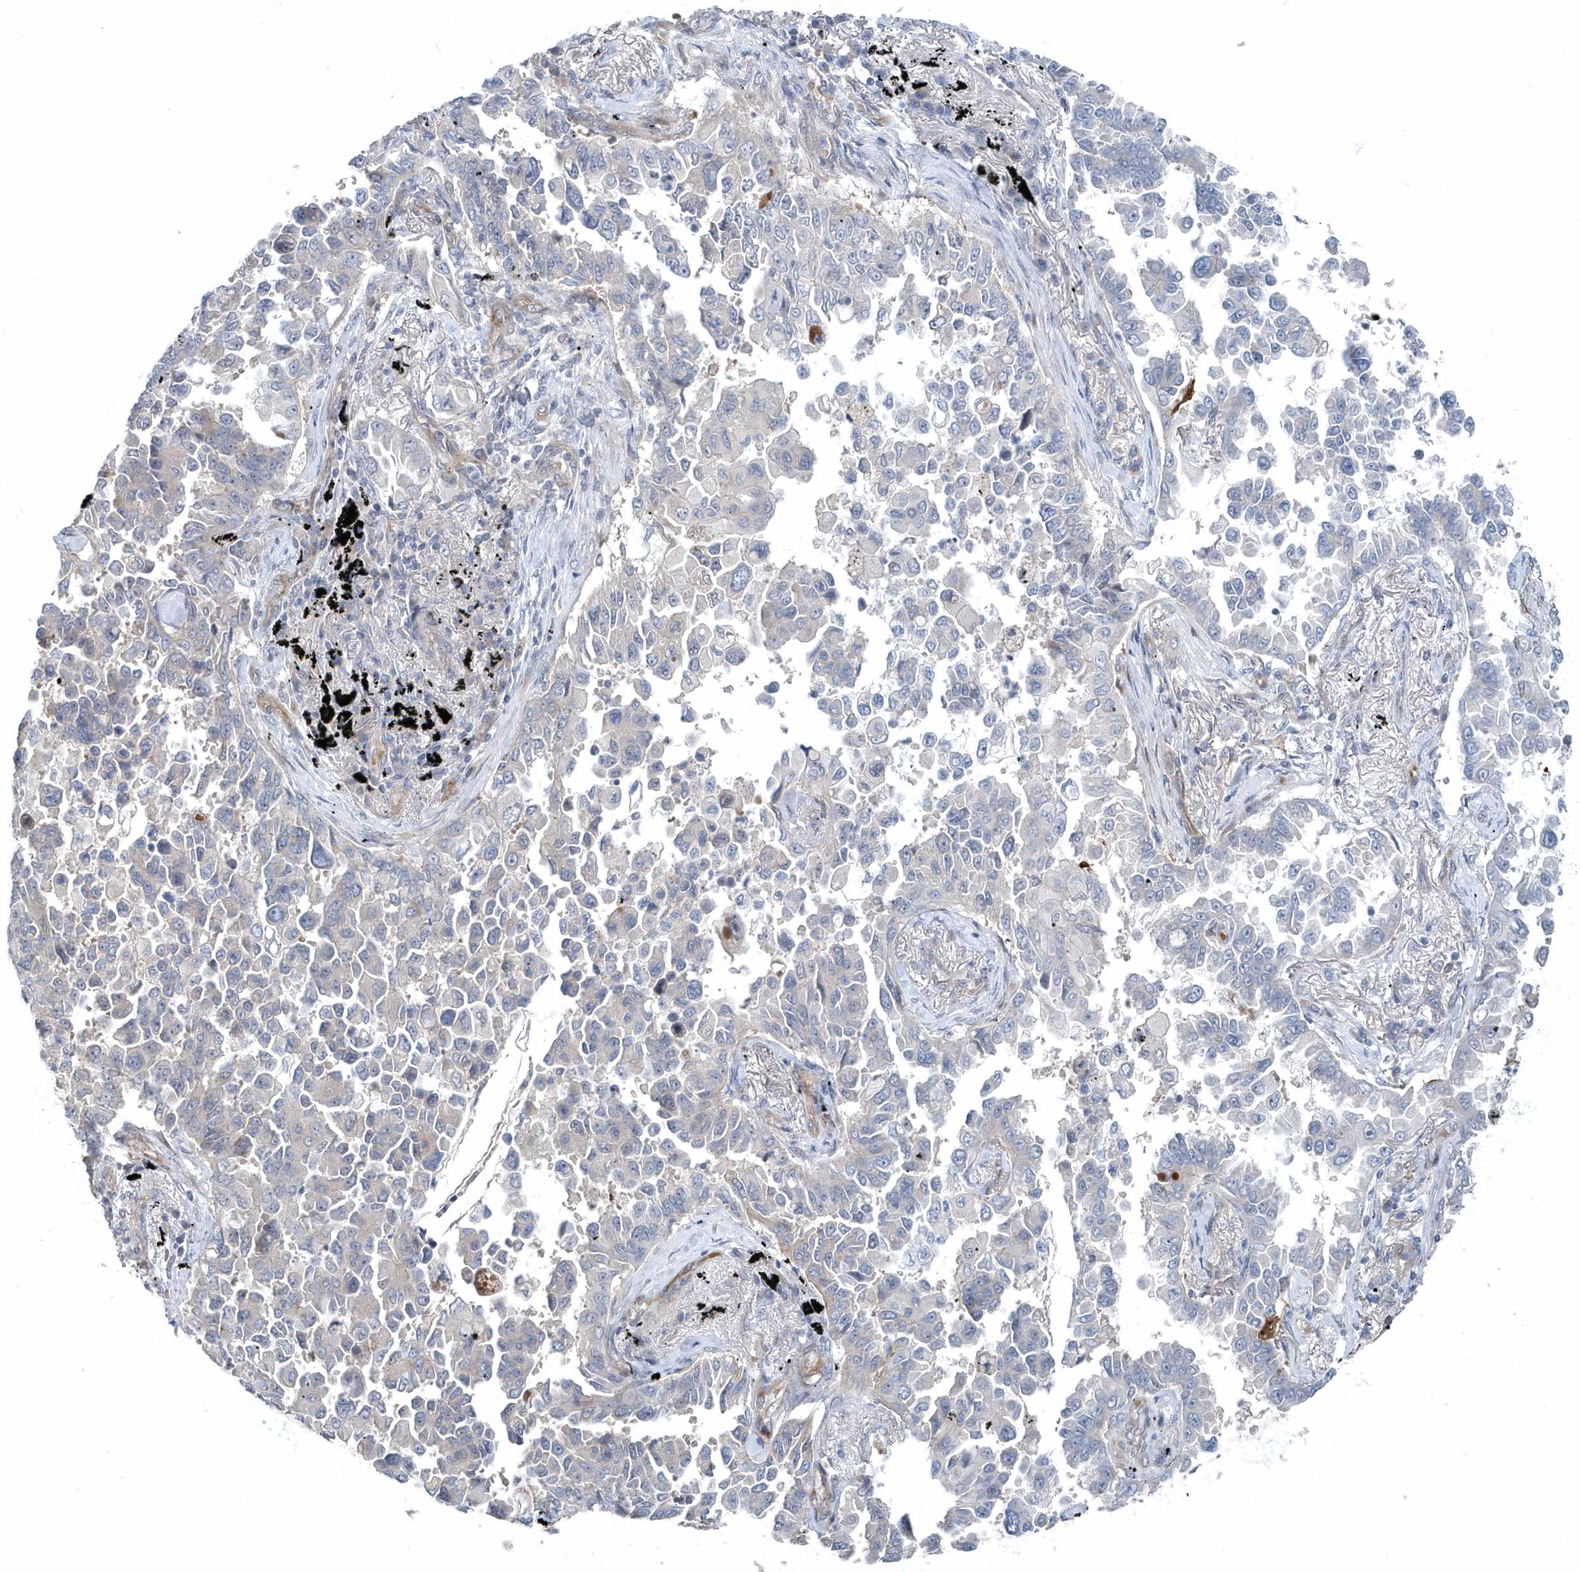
{"staining": {"intensity": "negative", "quantity": "none", "location": "none"}, "tissue": "lung cancer", "cell_type": "Tumor cells", "image_type": "cancer", "snomed": [{"axis": "morphology", "description": "Adenocarcinoma, NOS"}, {"axis": "topography", "description": "Lung"}], "caption": "Tumor cells show no significant expression in lung cancer. Brightfield microscopy of immunohistochemistry stained with DAB (brown) and hematoxylin (blue), captured at high magnification.", "gene": "MCC", "patient": {"sex": "female", "age": 67}}